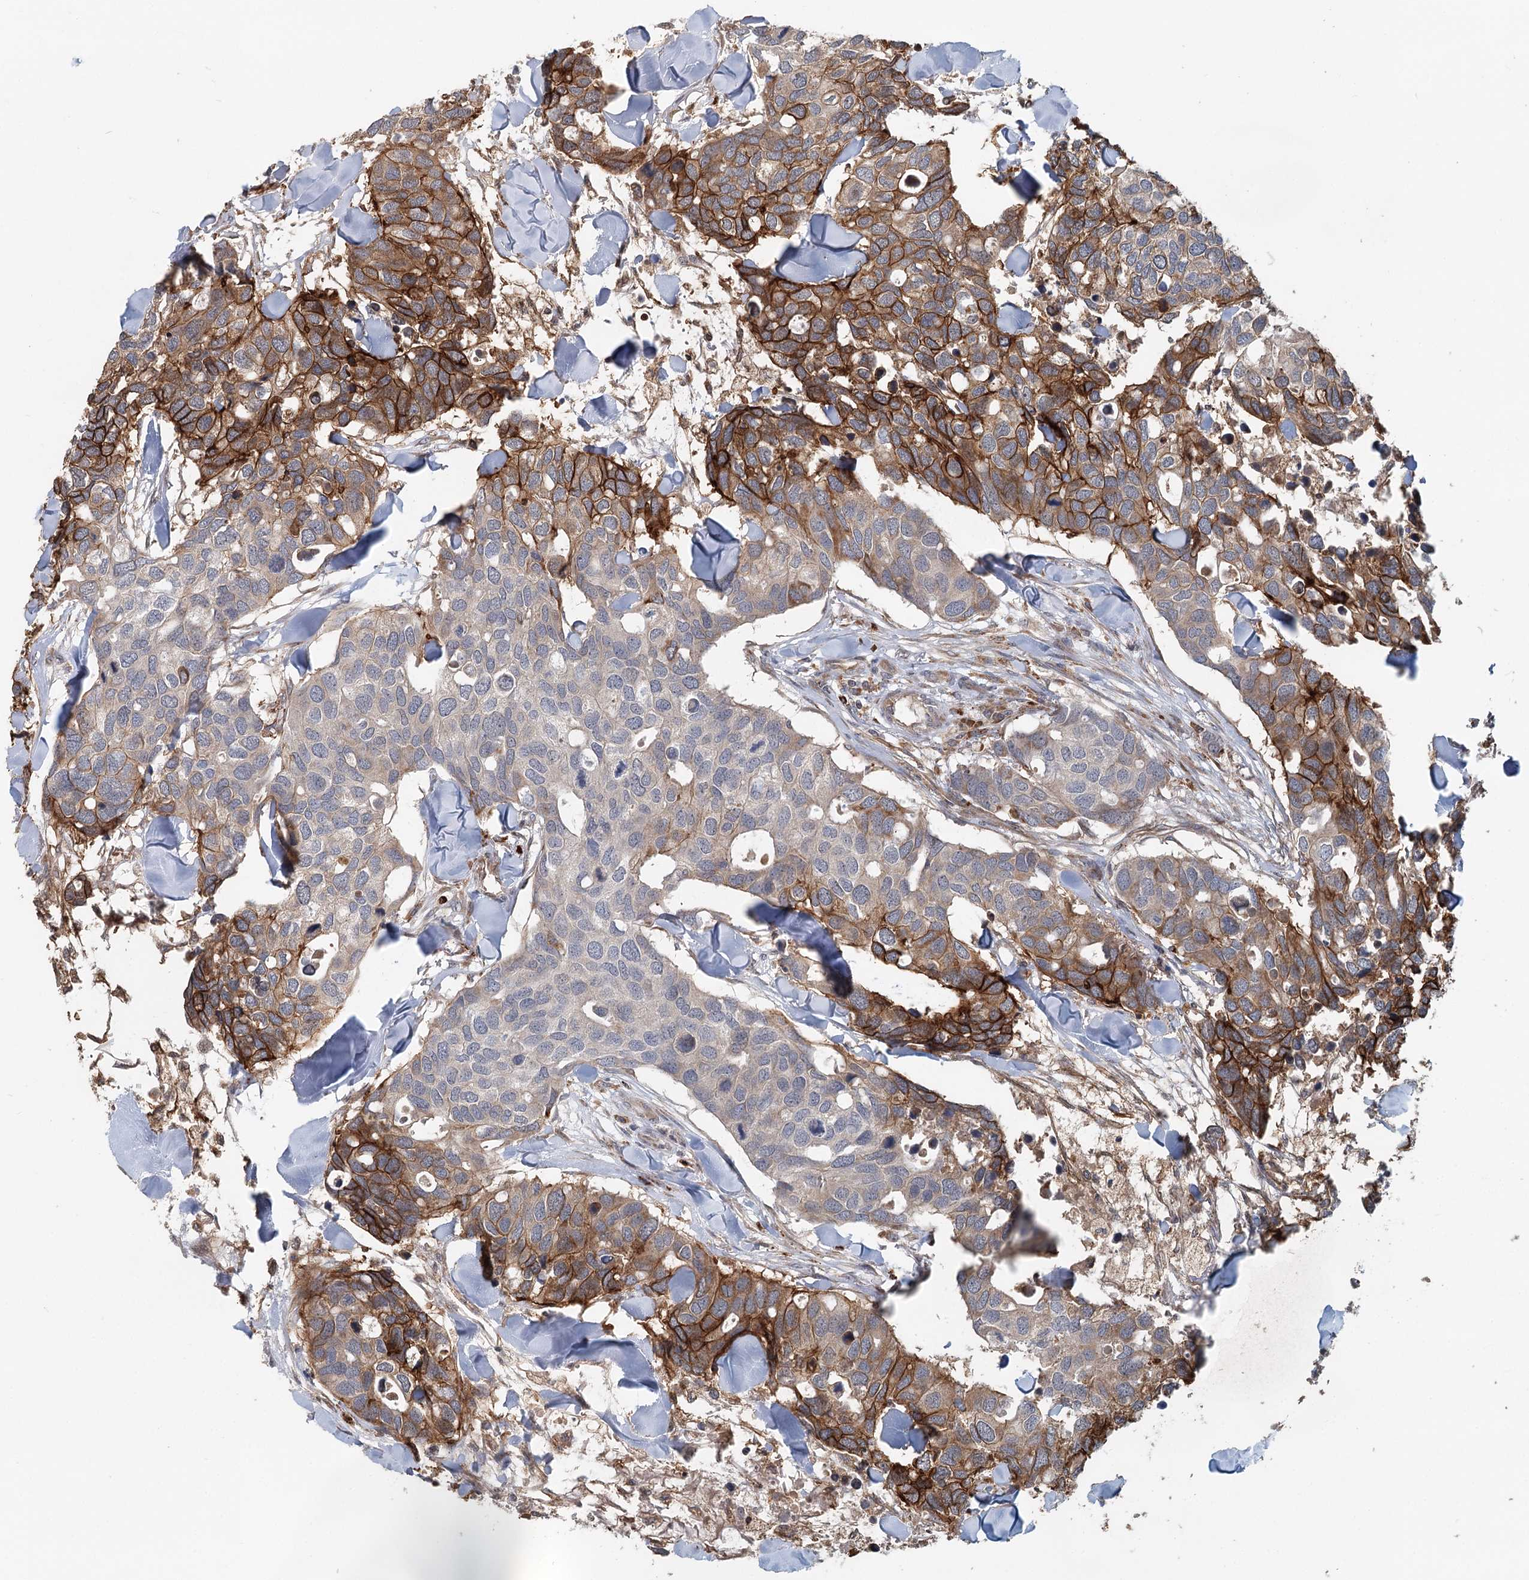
{"staining": {"intensity": "strong", "quantity": "25%-75%", "location": "cytoplasmic/membranous"}, "tissue": "breast cancer", "cell_type": "Tumor cells", "image_type": "cancer", "snomed": [{"axis": "morphology", "description": "Duct carcinoma"}, {"axis": "topography", "description": "Breast"}], "caption": "Tumor cells display high levels of strong cytoplasmic/membranous staining in approximately 25%-75% of cells in human breast intraductal carcinoma.", "gene": "RNF111", "patient": {"sex": "female", "age": 83}}